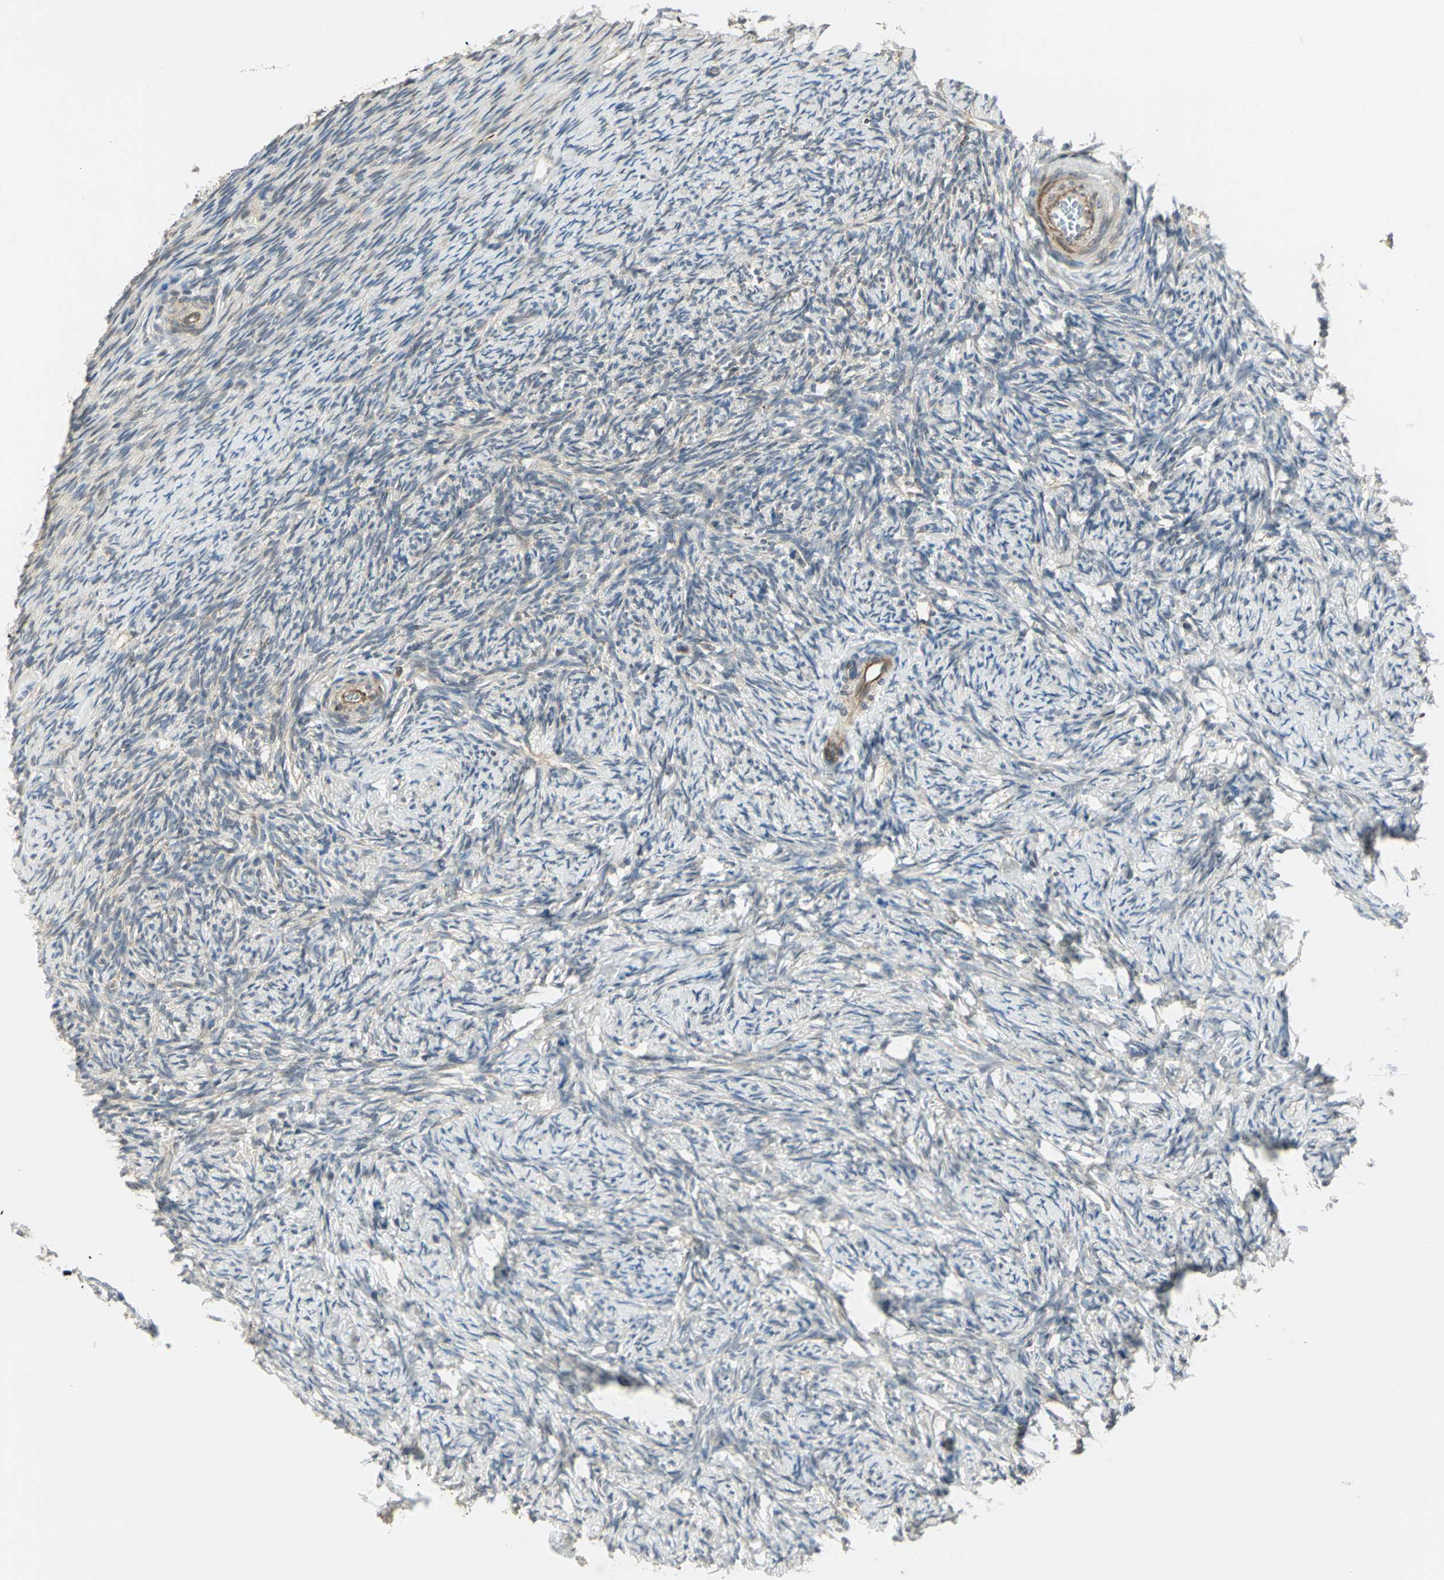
{"staining": {"intensity": "weak", "quantity": "25%-75%", "location": "cytoplasmic/membranous"}, "tissue": "ovary", "cell_type": "Ovarian stroma cells", "image_type": "normal", "snomed": [{"axis": "morphology", "description": "Normal tissue, NOS"}, {"axis": "topography", "description": "Ovary"}], "caption": "Ovary stained for a protein shows weak cytoplasmic/membranous positivity in ovarian stroma cells. The protein is shown in brown color, while the nuclei are stained blue.", "gene": "PLAGL2", "patient": {"sex": "female", "age": 60}}